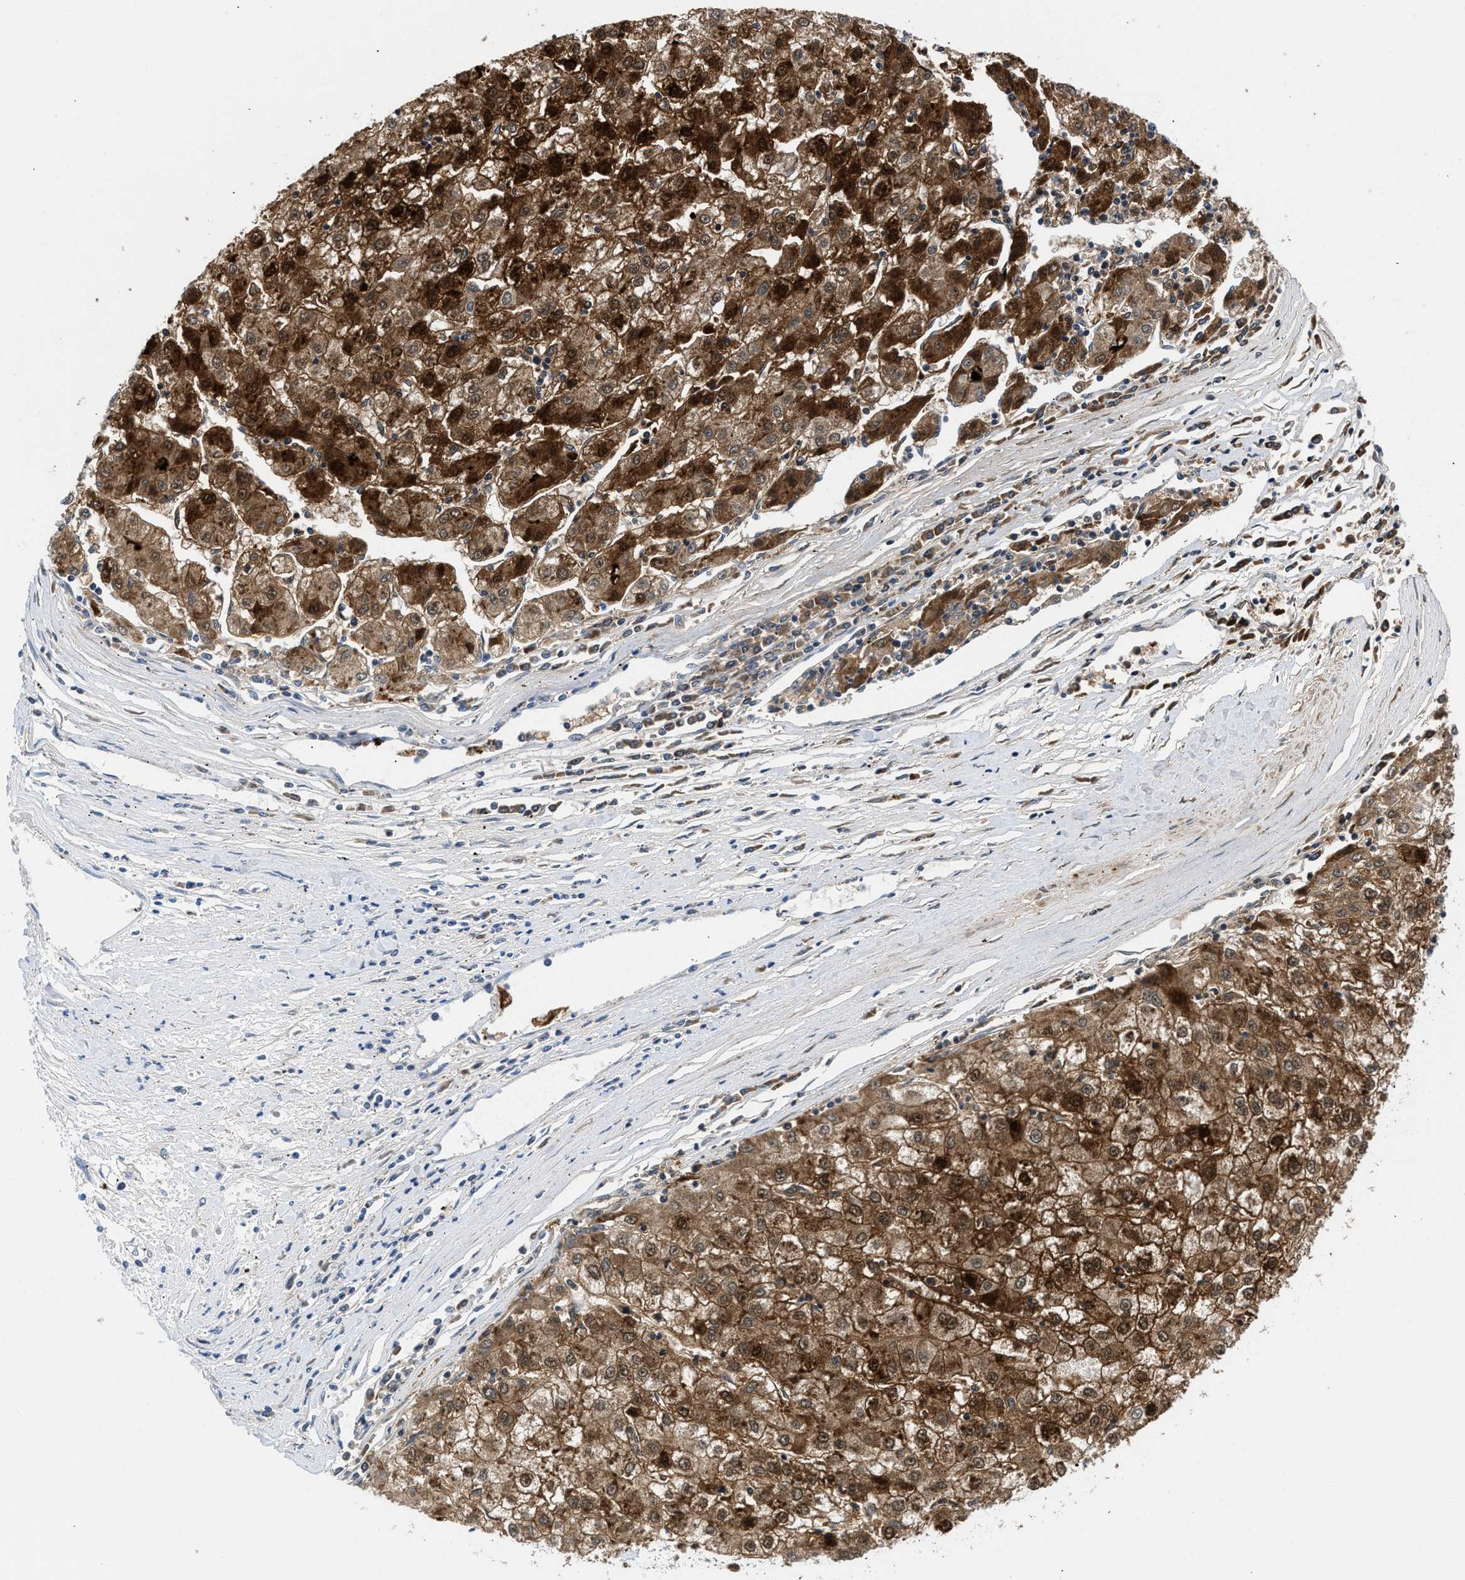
{"staining": {"intensity": "strong", "quantity": ">75%", "location": "cytoplasmic/membranous,nuclear"}, "tissue": "liver cancer", "cell_type": "Tumor cells", "image_type": "cancer", "snomed": [{"axis": "morphology", "description": "Carcinoma, Hepatocellular, NOS"}, {"axis": "topography", "description": "Liver"}], "caption": "Immunohistochemistry (IHC) image of liver cancer (hepatocellular carcinoma) stained for a protein (brown), which shows high levels of strong cytoplasmic/membranous and nuclear expression in approximately >75% of tumor cells.", "gene": "CBR1", "patient": {"sex": "male", "age": 72}}